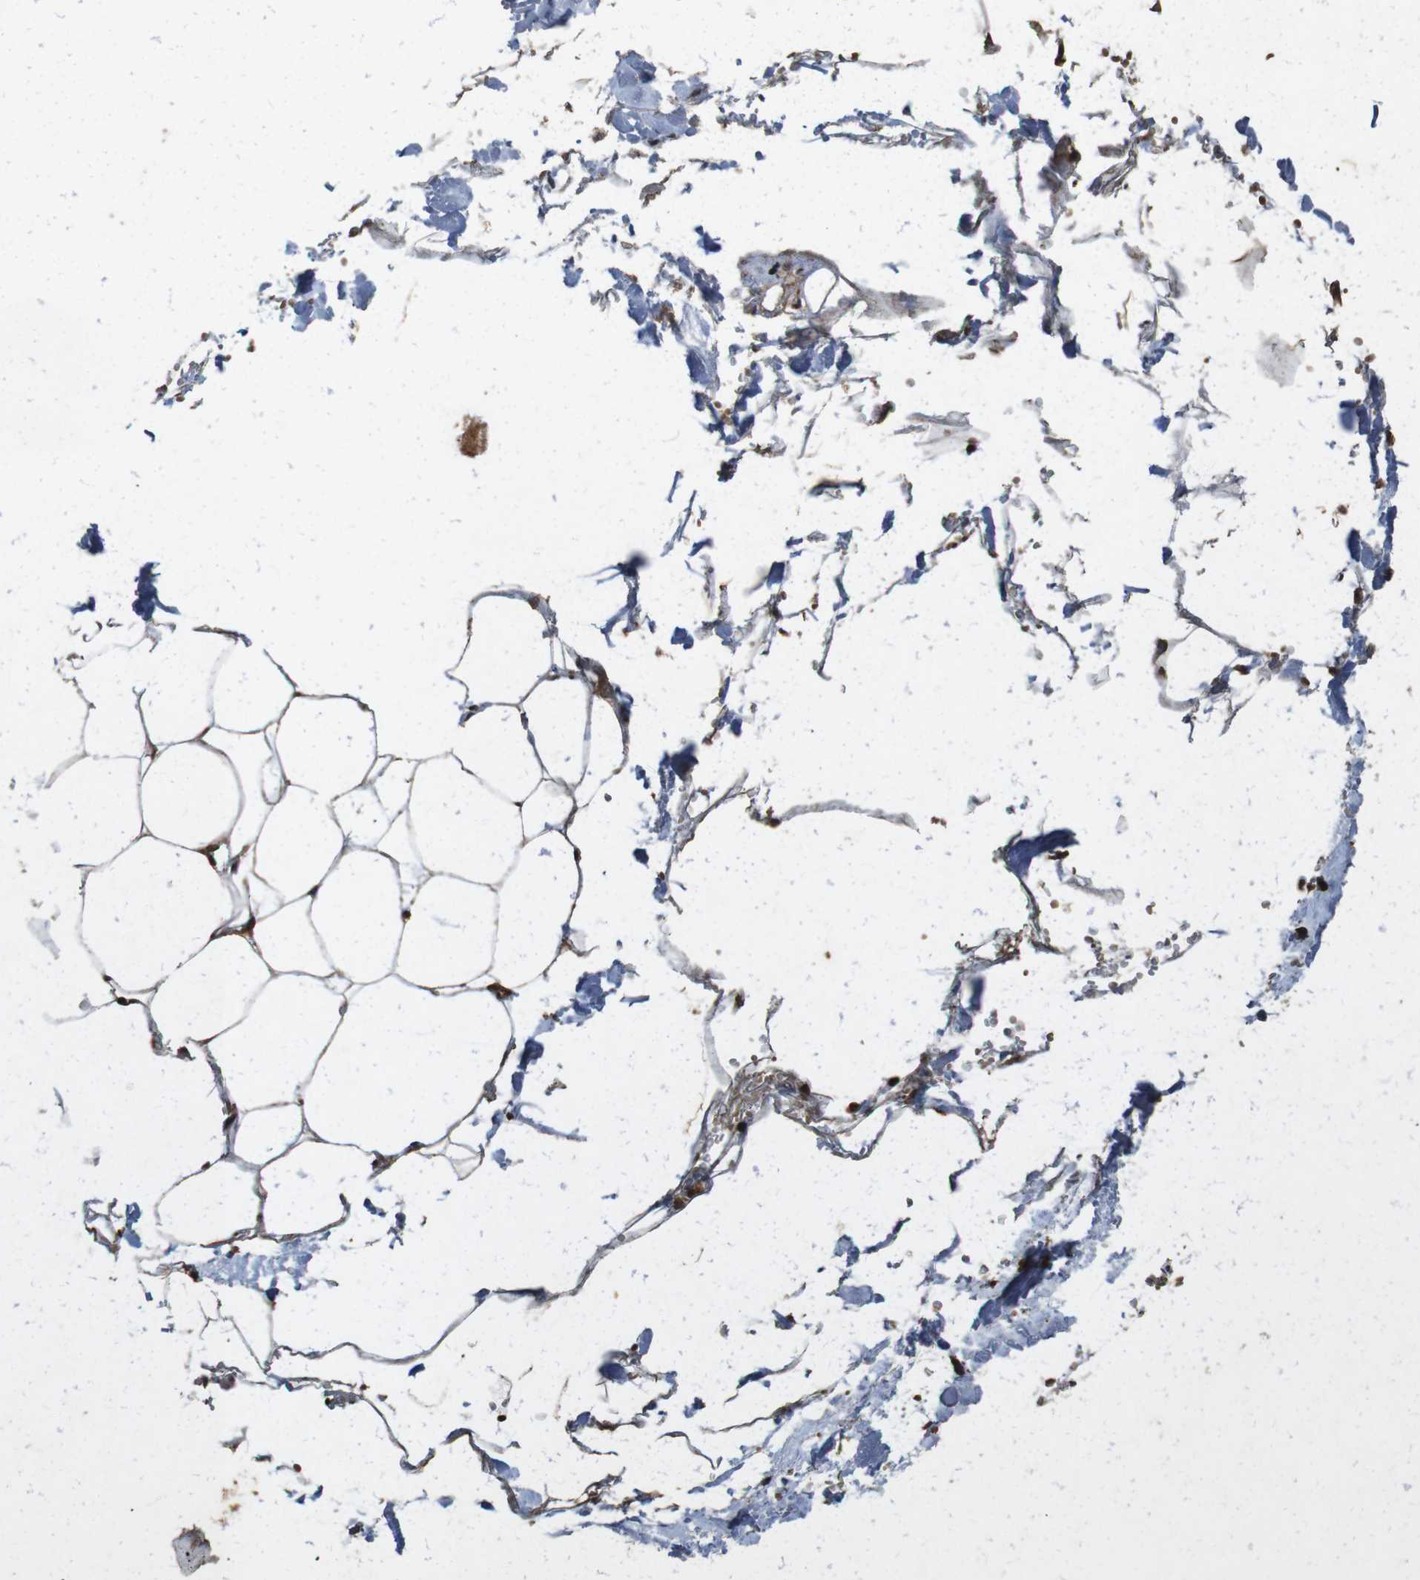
{"staining": {"intensity": "moderate", "quantity": "25%-75%", "location": "cytoplasmic/membranous,nuclear"}, "tissue": "adipose tissue", "cell_type": "Adipocytes", "image_type": "normal", "snomed": [{"axis": "morphology", "description": "Normal tissue, NOS"}, {"axis": "topography", "description": "Breast"}, {"axis": "topography", "description": "Adipose tissue"}], "caption": "Protein expression analysis of unremarkable human adipose tissue reveals moderate cytoplasmic/membranous,nuclear staining in about 25%-75% of adipocytes. The staining was performed using DAB, with brown indicating positive protein expression. Nuclei are stained blue with hematoxylin.", "gene": "SORL1", "patient": {"sex": "female", "age": 25}}